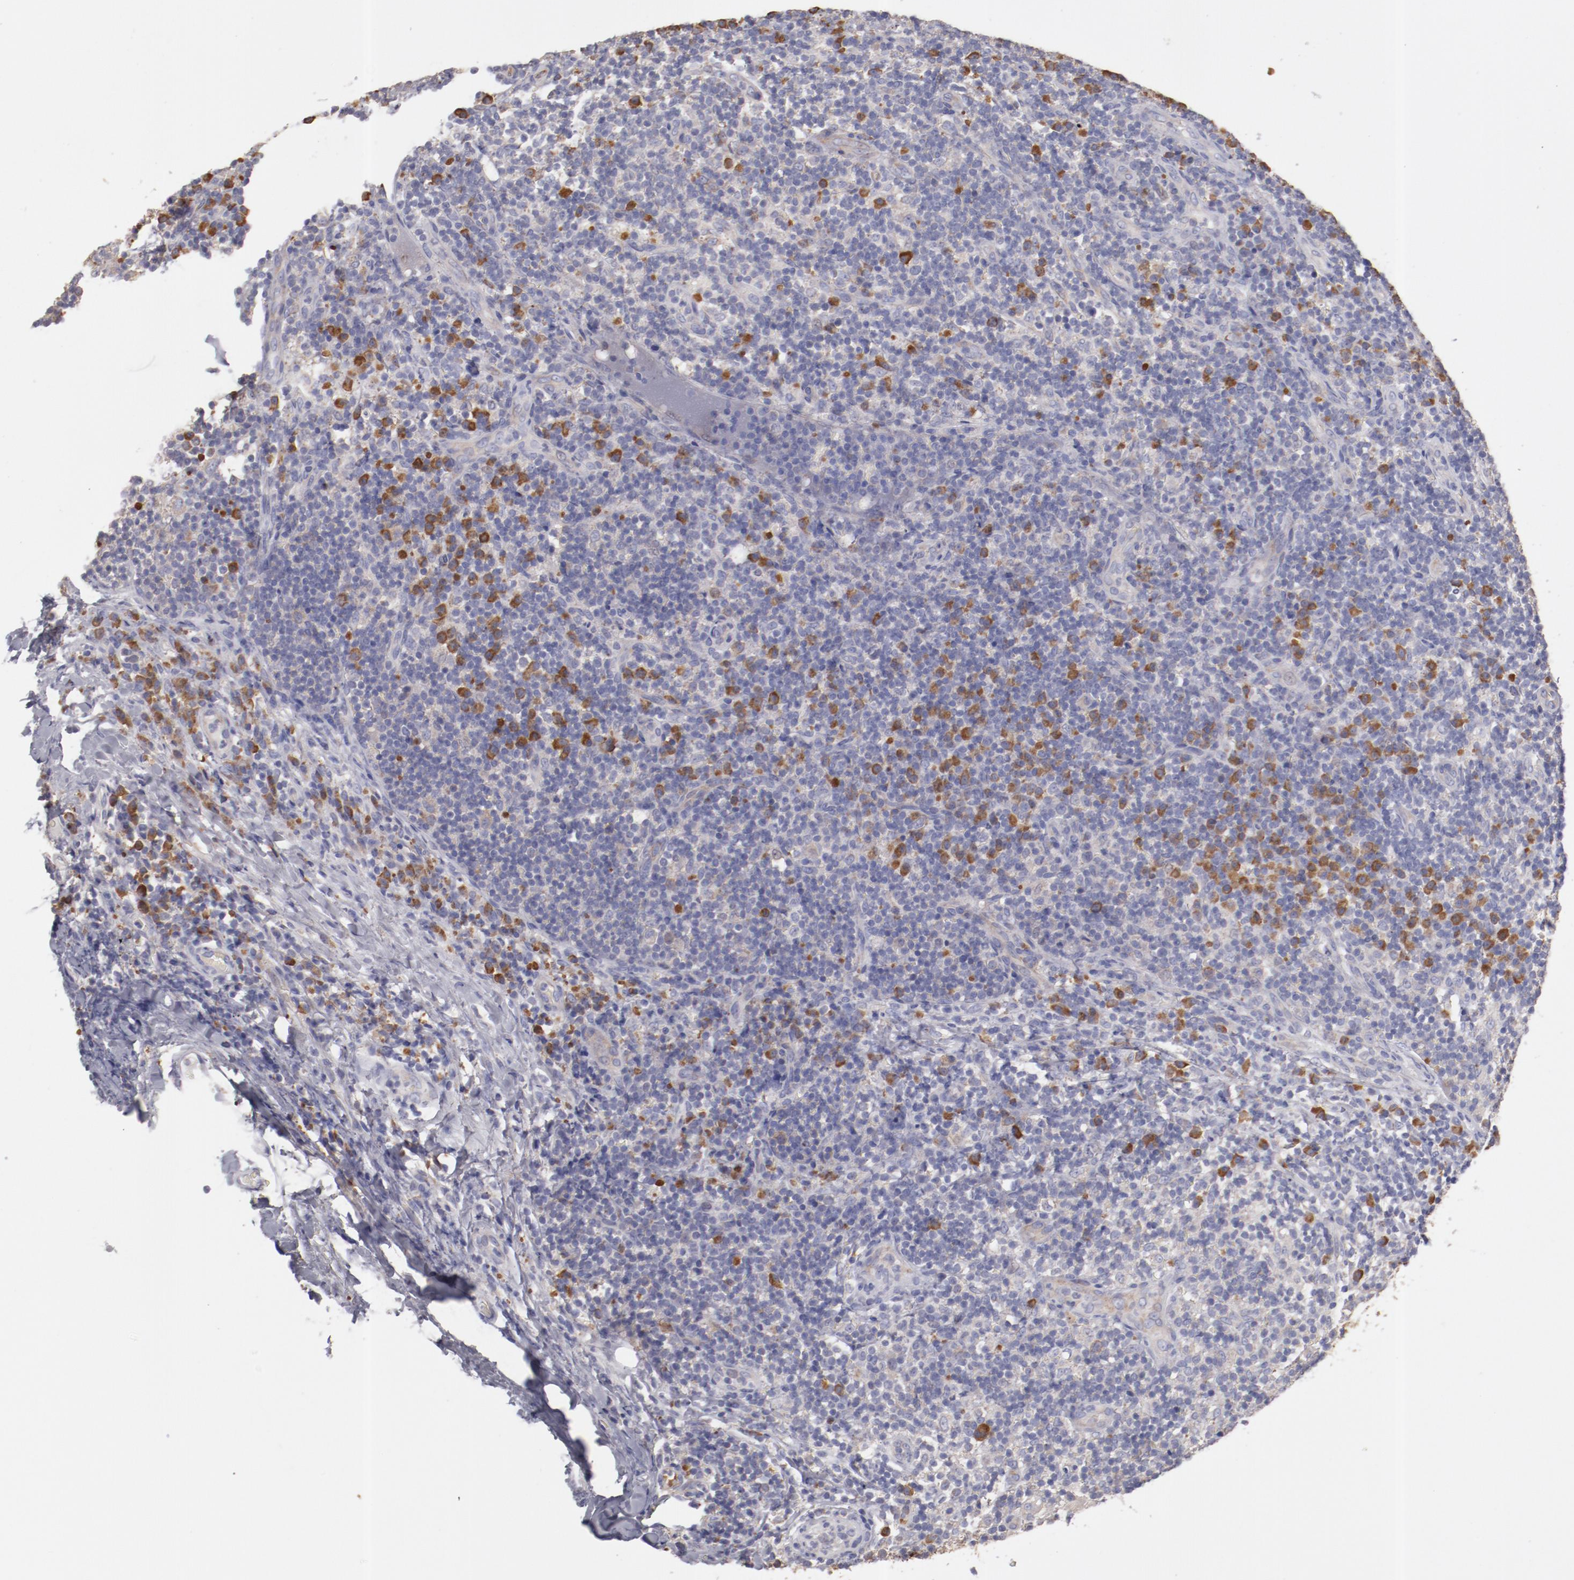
{"staining": {"intensity": "weak", "quantity": "25%-75%", "location": "cytoplasmic/membranous"}, "tissue": "lymph node", "cell_type": "Germinal center cells", "image_type": "normal", "snomed": [{"axis": "morphology", "description": "Normal tissue, NOS"}, {"axis": "morphology", "description": "Inflammation, NOS"}, {"axis": "topography", "description": "Lymph node"}], "caption": "The histopathology image exhibits staining of benign lymph node, revealing weak cytoplasmic/membranous protein staining (brown color) within germinal center cells. (DAB (3,3'-diaminobenzidine) IHC with brightfield microscopy, high magnification).", "gene": "ENTPD5", "patient": {"sex": "male", "age": 46}}